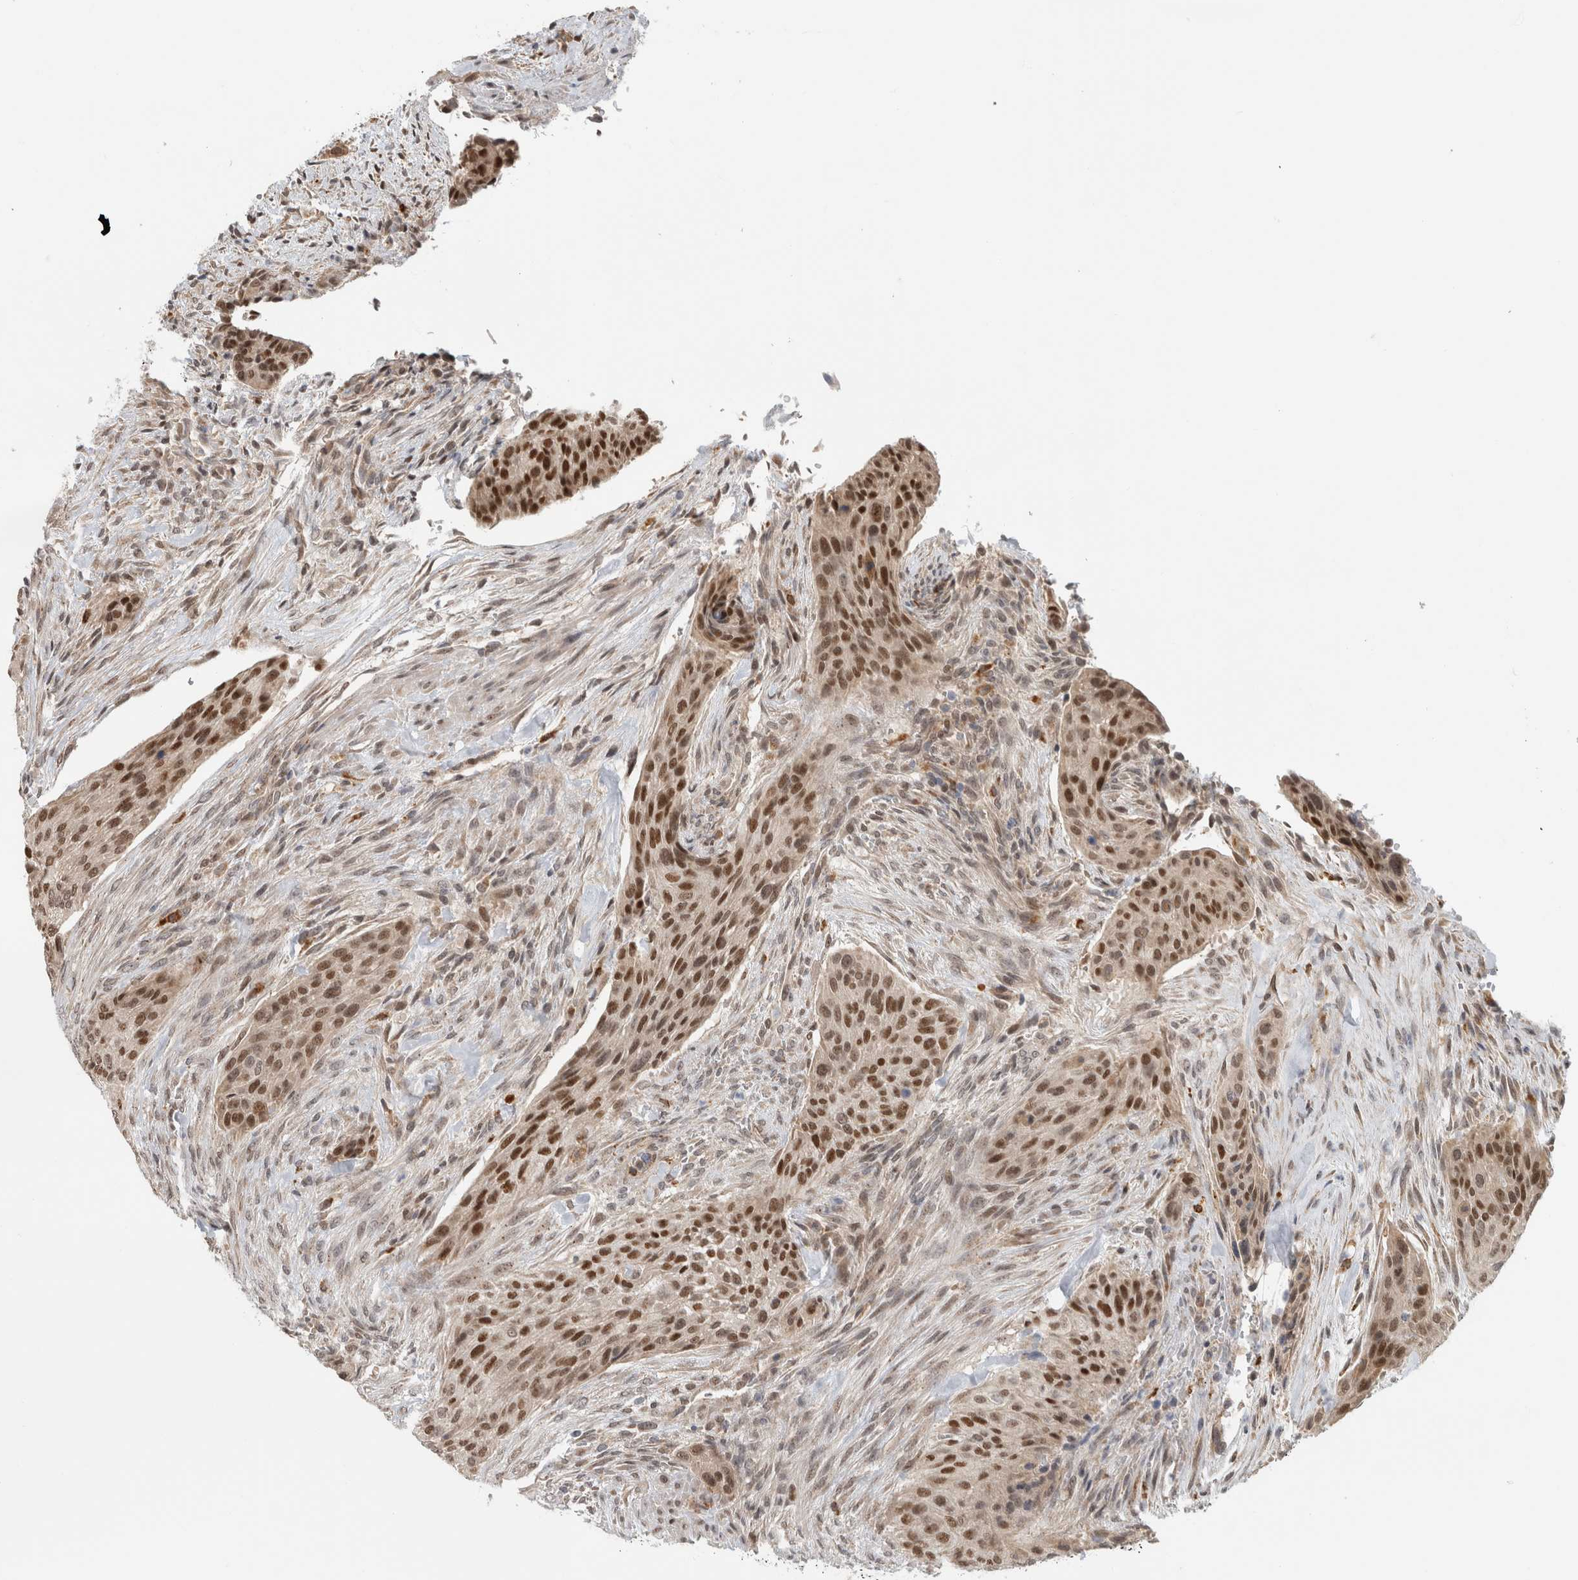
{"staining": {"intensity": "strong", "quantity": ">75%", "location": "nuclear"}, "tissue": "urothelial cancer", "cell_type": "Tumor cells", "image_type": "cancer", "snomed": [{"axis": "morphology", "description": "Urothelial carcinoma, High grade"}, {"axis": "topography", "description": "Urinary bladder"}], "caption": "Immunohistochemical staining of urothelial cancer reveals high levels of strong nuclear protein staining in about >75% of tumor cells.", "gene": "NAB2", "patient": {"sex": "male", "age": 35}}